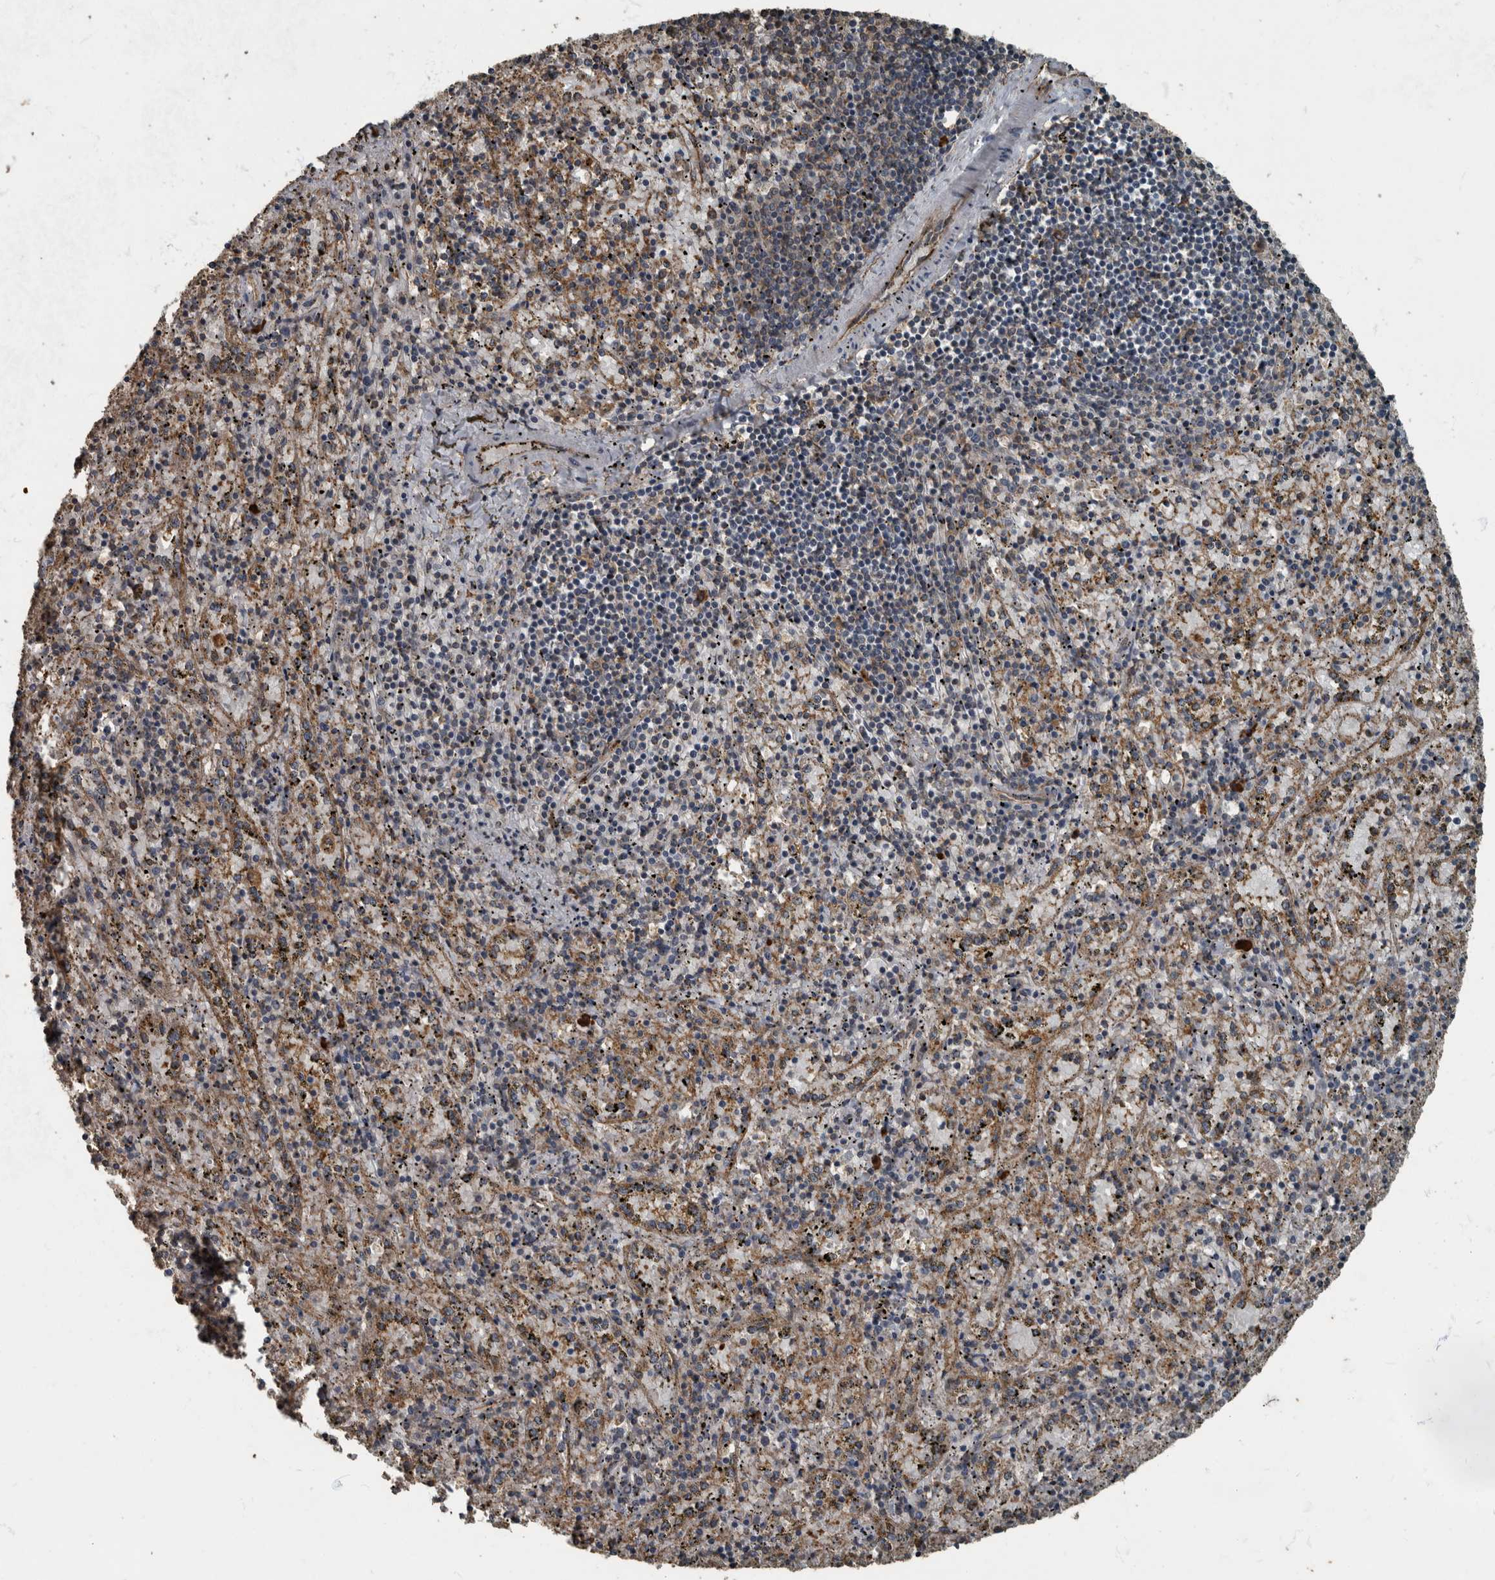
{"staining": {"intensity": "moderate", "quantity": "<25%", "location": "cytoplasmic/membranous"}, "tissue": "spleen", "cell_type": "Cells in red pulp", "image_type": "normal", "snomed": [{"axis": "morphology", "description": "Normal tissue, NOS"}, {"axis": "topography", "description": "Spleen"}], "caption": "Protein staining by immunohistochemistry displays moderate cytoplasmic/membranous expression in about <25% of cells in red pulp in unremarkable spleen.", "gene": "IL15RA", "patient": {"sex": "male", "age": 11}}